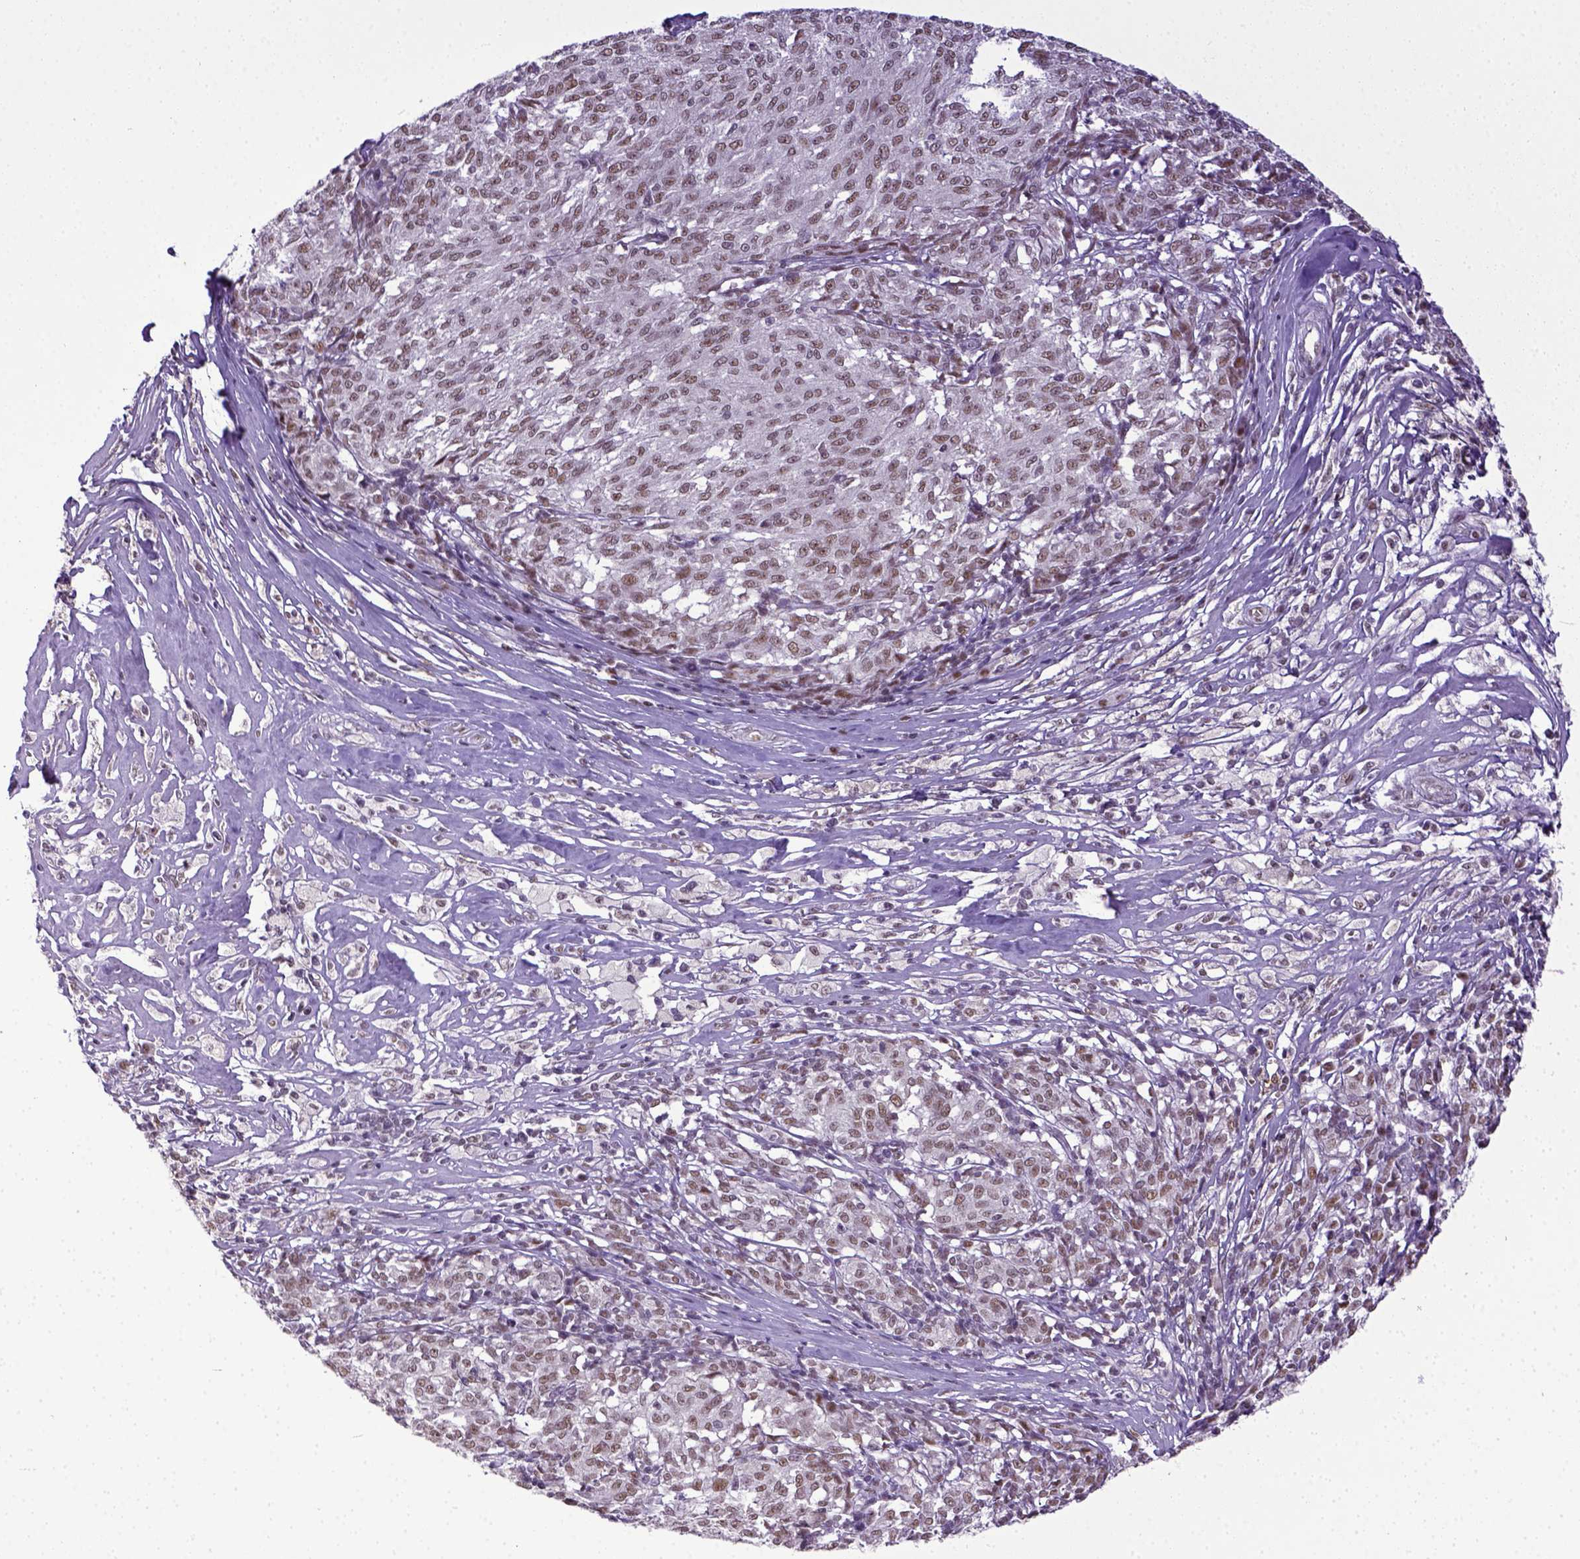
{"staining": {"intensity": "weak", "quantity": ">75%", "location": "nuclear"}, "tissue": "melanoma", "cell_type": "Tumor cells", "image_type": "cancer", "snomed": [{"axis": "morphology", "description": "Malignant melanoma, NOS"}, {"axis": "topography", "description": "Skin"}], "caption": "Human malignant melanoma stained with a brown dye displays weak nuclear positive staining in approximately >75% of tumor cells.", "gene": "ERCC1", "patient": {"sex": "female", "age": 72}}